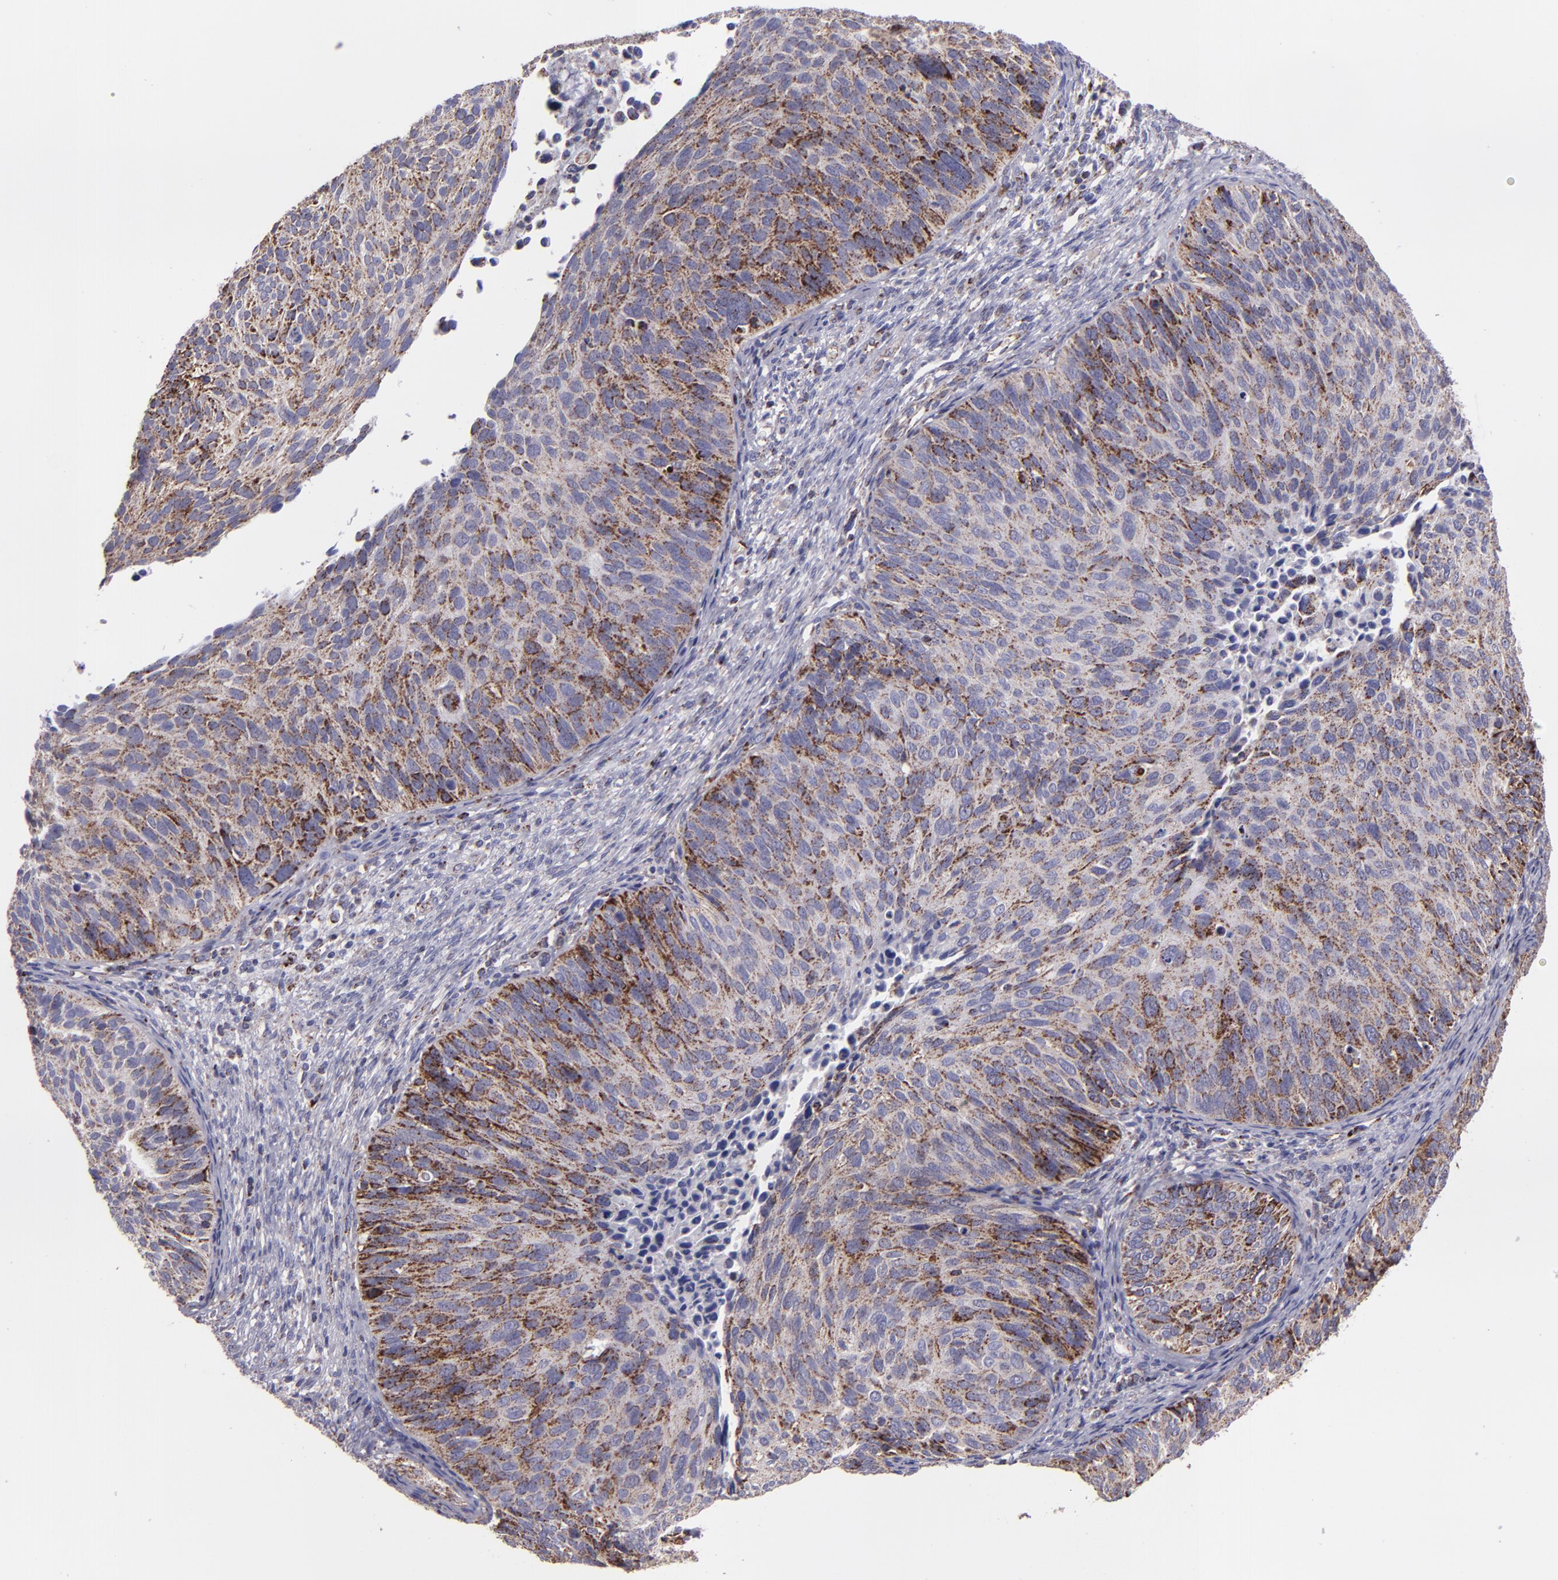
{"staining": {"intensity": "moderate", "quantity": ">75%", "location": "cytoplasmic/membranous"}, "tissue": "cervical cancer", "cell_type": "Tumor cells", "image_type": "cancer", "snomed": [{"axis": "morphology", "description": "Squamous cell carcinoma, NOS"}, {"axis": "topography", "description": "Cervix"}], "caption": "Brown immunohistochemical staining in cervical cancer (squamous cell carcinoma) demonstrates moderate cytoplasmic/membranous staining in about >75% of tumor cells.", "gene": "HSPD1", "patient": {"sex": "female", "age": 36}}